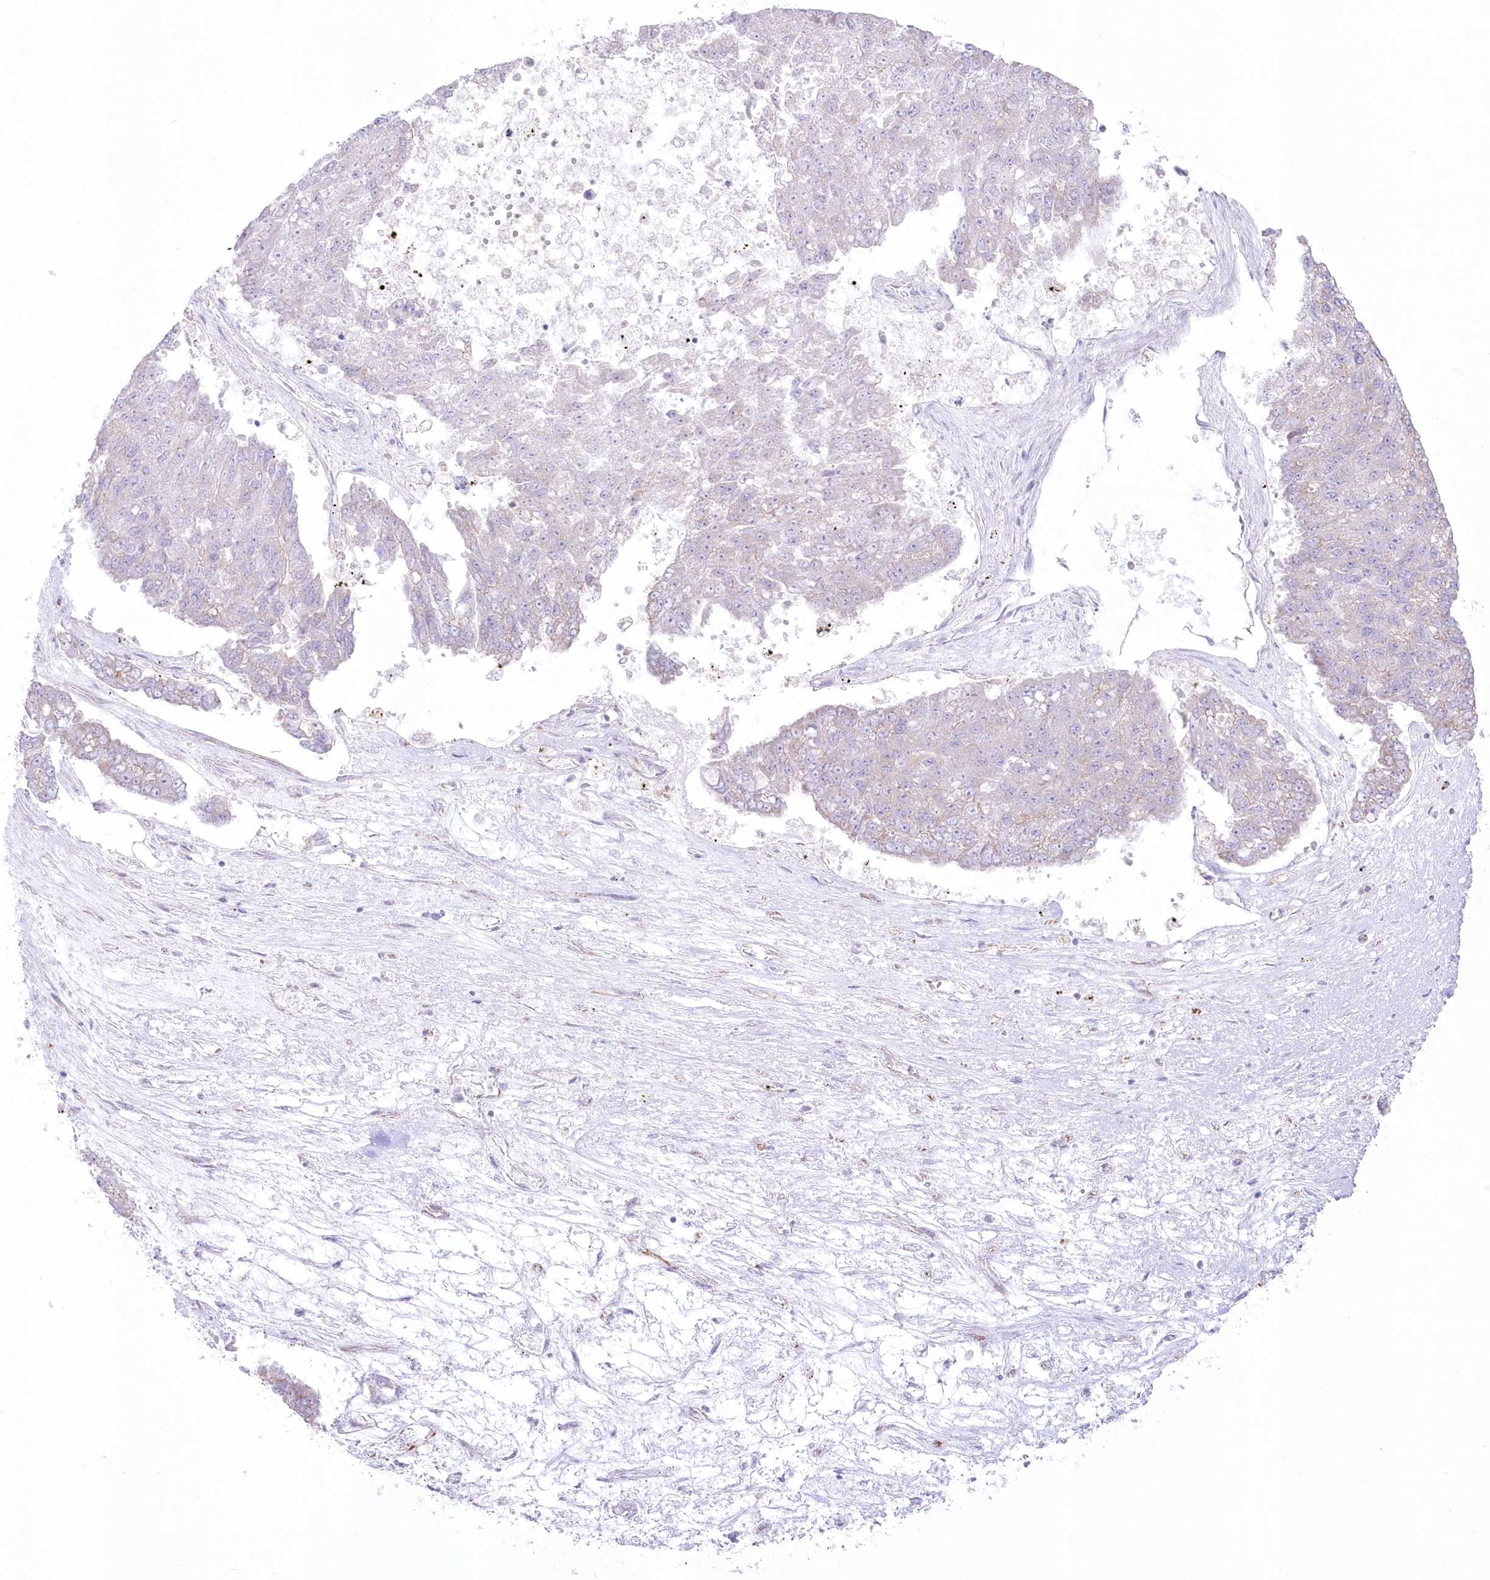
{"staining": {"intensity": "negative", "quantity": "none", "location": "none"}, "tissue": "pancreatic cancer", "cell_type": "Tumor cells", "image_type": "cancer", "snomed": [{"axis": "morphology", "description": "Adenocarcinoma, NOS"}, {"axis": "topography", "description": "Pancreas"}], "caption": "This is an IHC micrograph of pancreatic adenocarcinoma. There is no staining in tumor cells.", "gene": "ZNF843", "patient": {"sex": "male", "age": 50}}